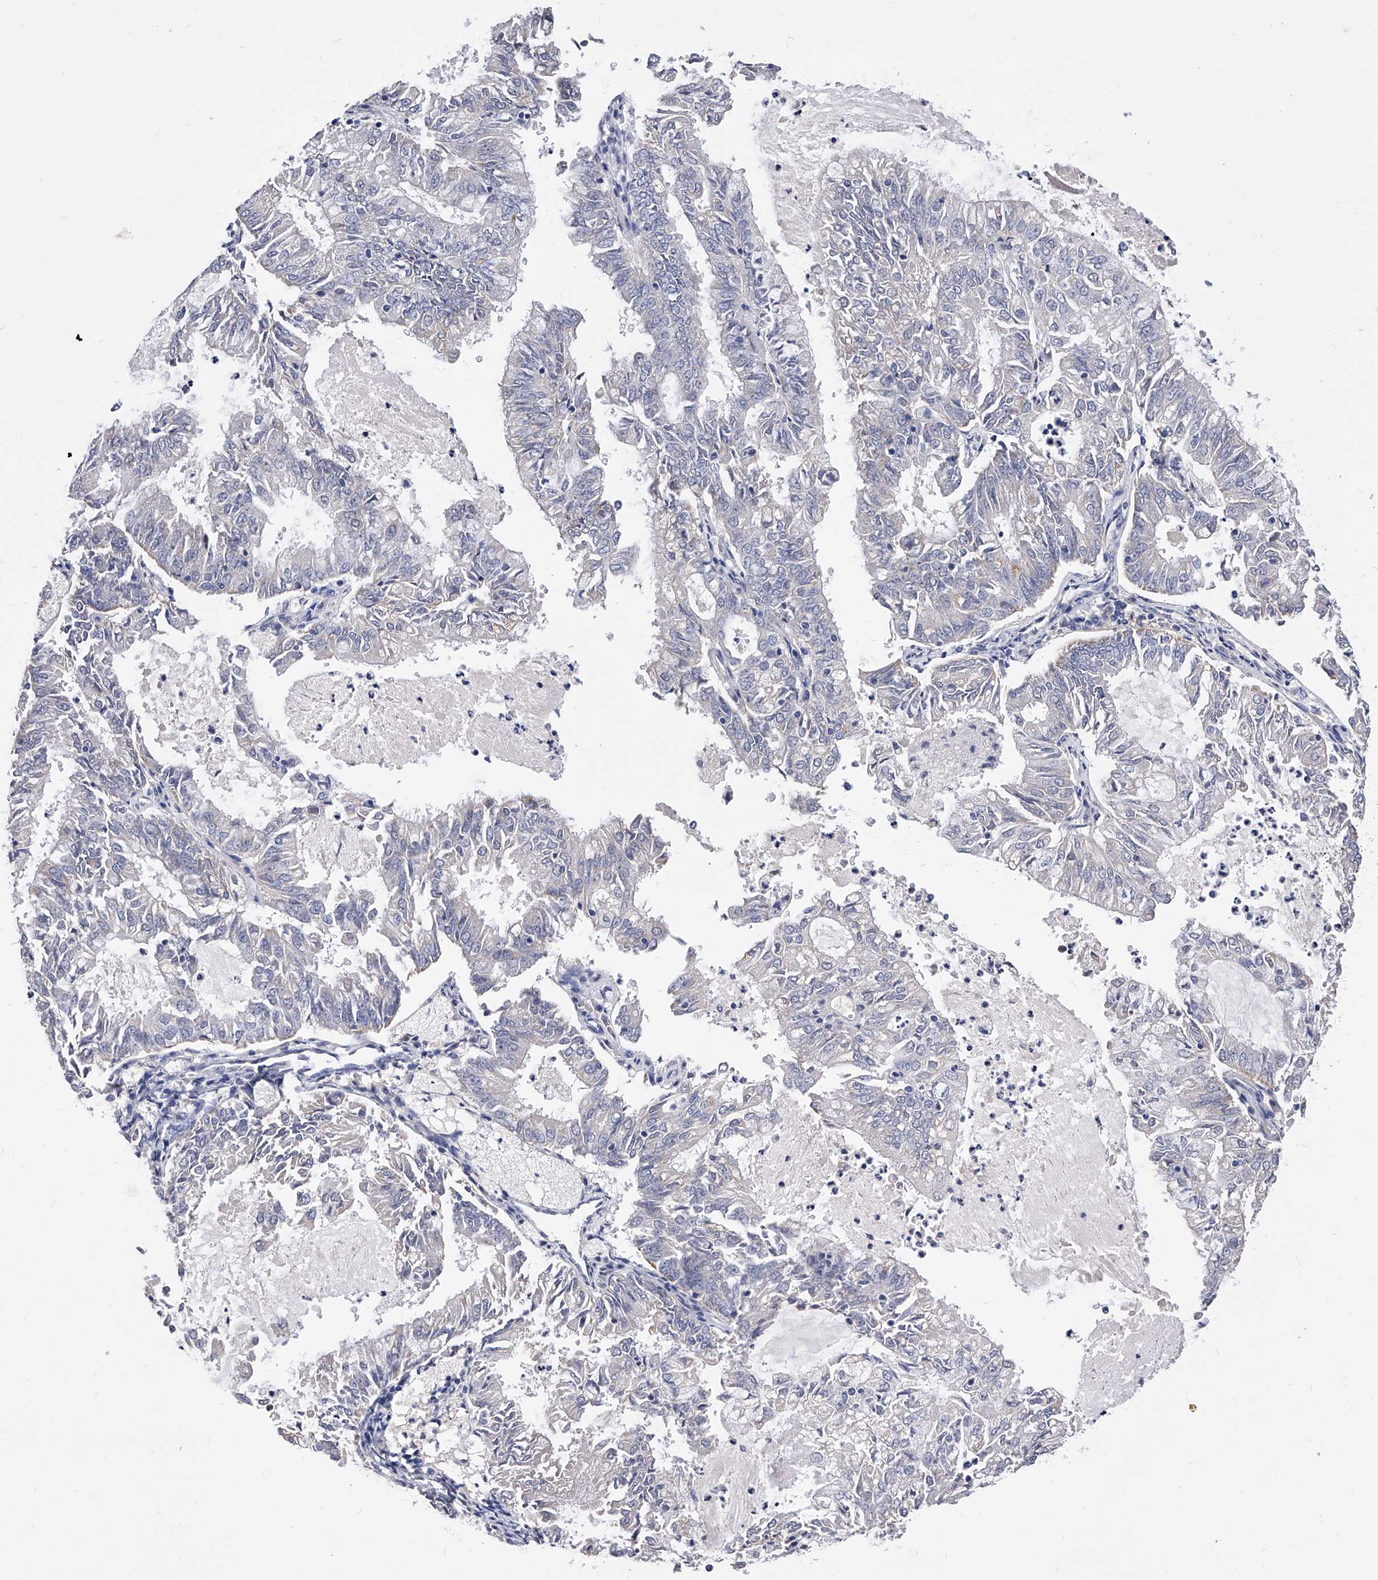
{"staining": {"intensity": "negative", "quantity": "none", "location": "none"}, "tissue": "endometrial cancer", "cell_type": "Tumor cells", "image_type": "cancer", "snomed": [{"axis": "morphology", "description": "Adenocarcinoma, NOS"}, {"axis": "topography", "description": "Endometrium"}], "caption": "Immunohistochemical staining of endometrial cancer (adenocarcinoma) exhibits no significant staining in tumor cells.", "gene": "ZNF529", "patient": {"sex": "female", "age": 57}}